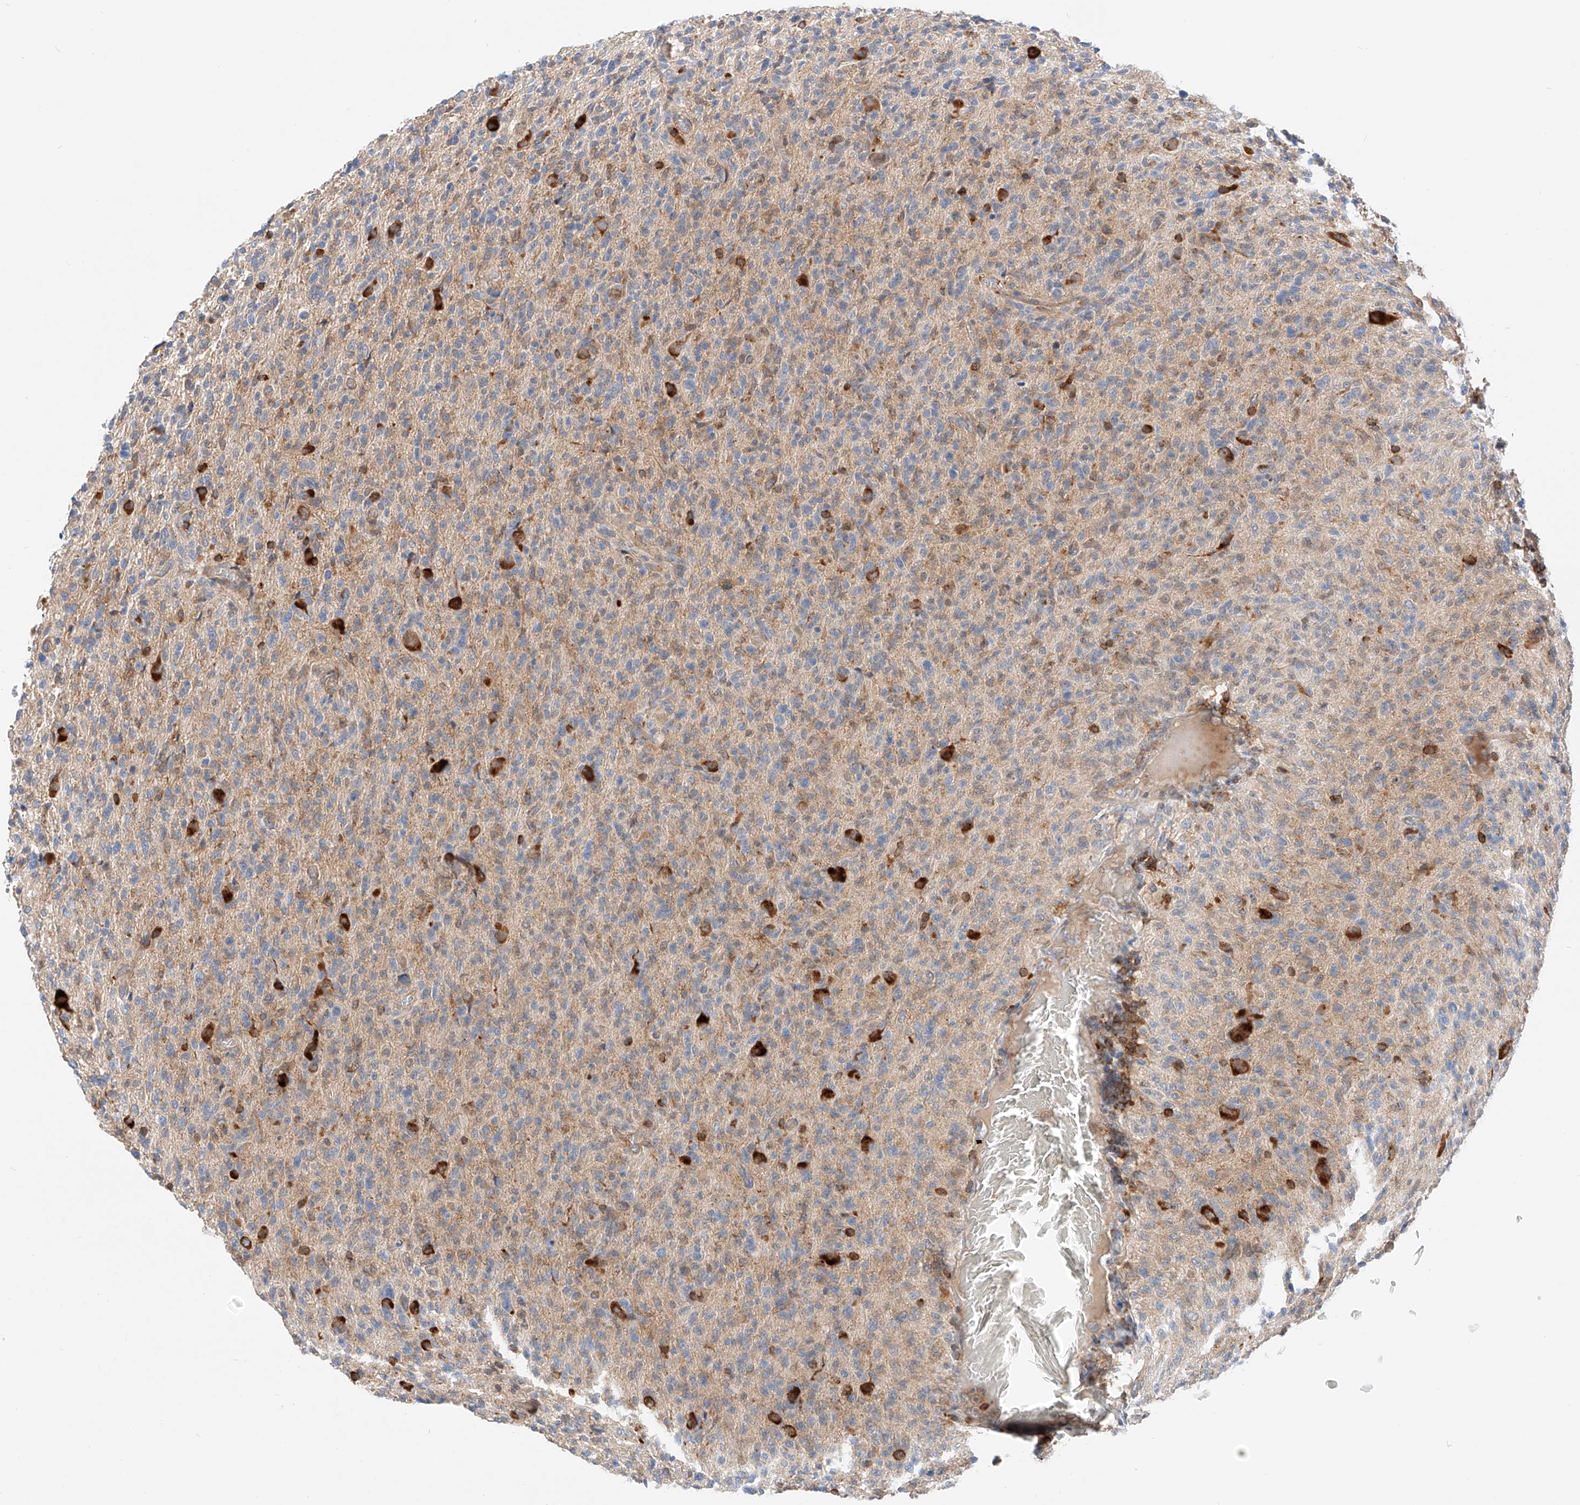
{"staining": {"intensity": "weak", "quantity": "<25%", "location": "cytoplasmic/membranous"}, "tissue": "glioma", "cell_type": "Tumor cells", "image_type": "cancer", "snomed": [{"axis": "morphology", "description": "Glioma, malignant, High grade"}, {"axis": "topography", "description": "Brain"}], "caption": "Tumor cells show no significant expression in malignant glioma (high-grade). (DAB (3,3'-diaminobenzidine) immunohistochemistry (IHC) visualized using brightfield microscopy, high magnification).", "gene": "MFN2", "patient": {"sex": "female", "age": 57}}